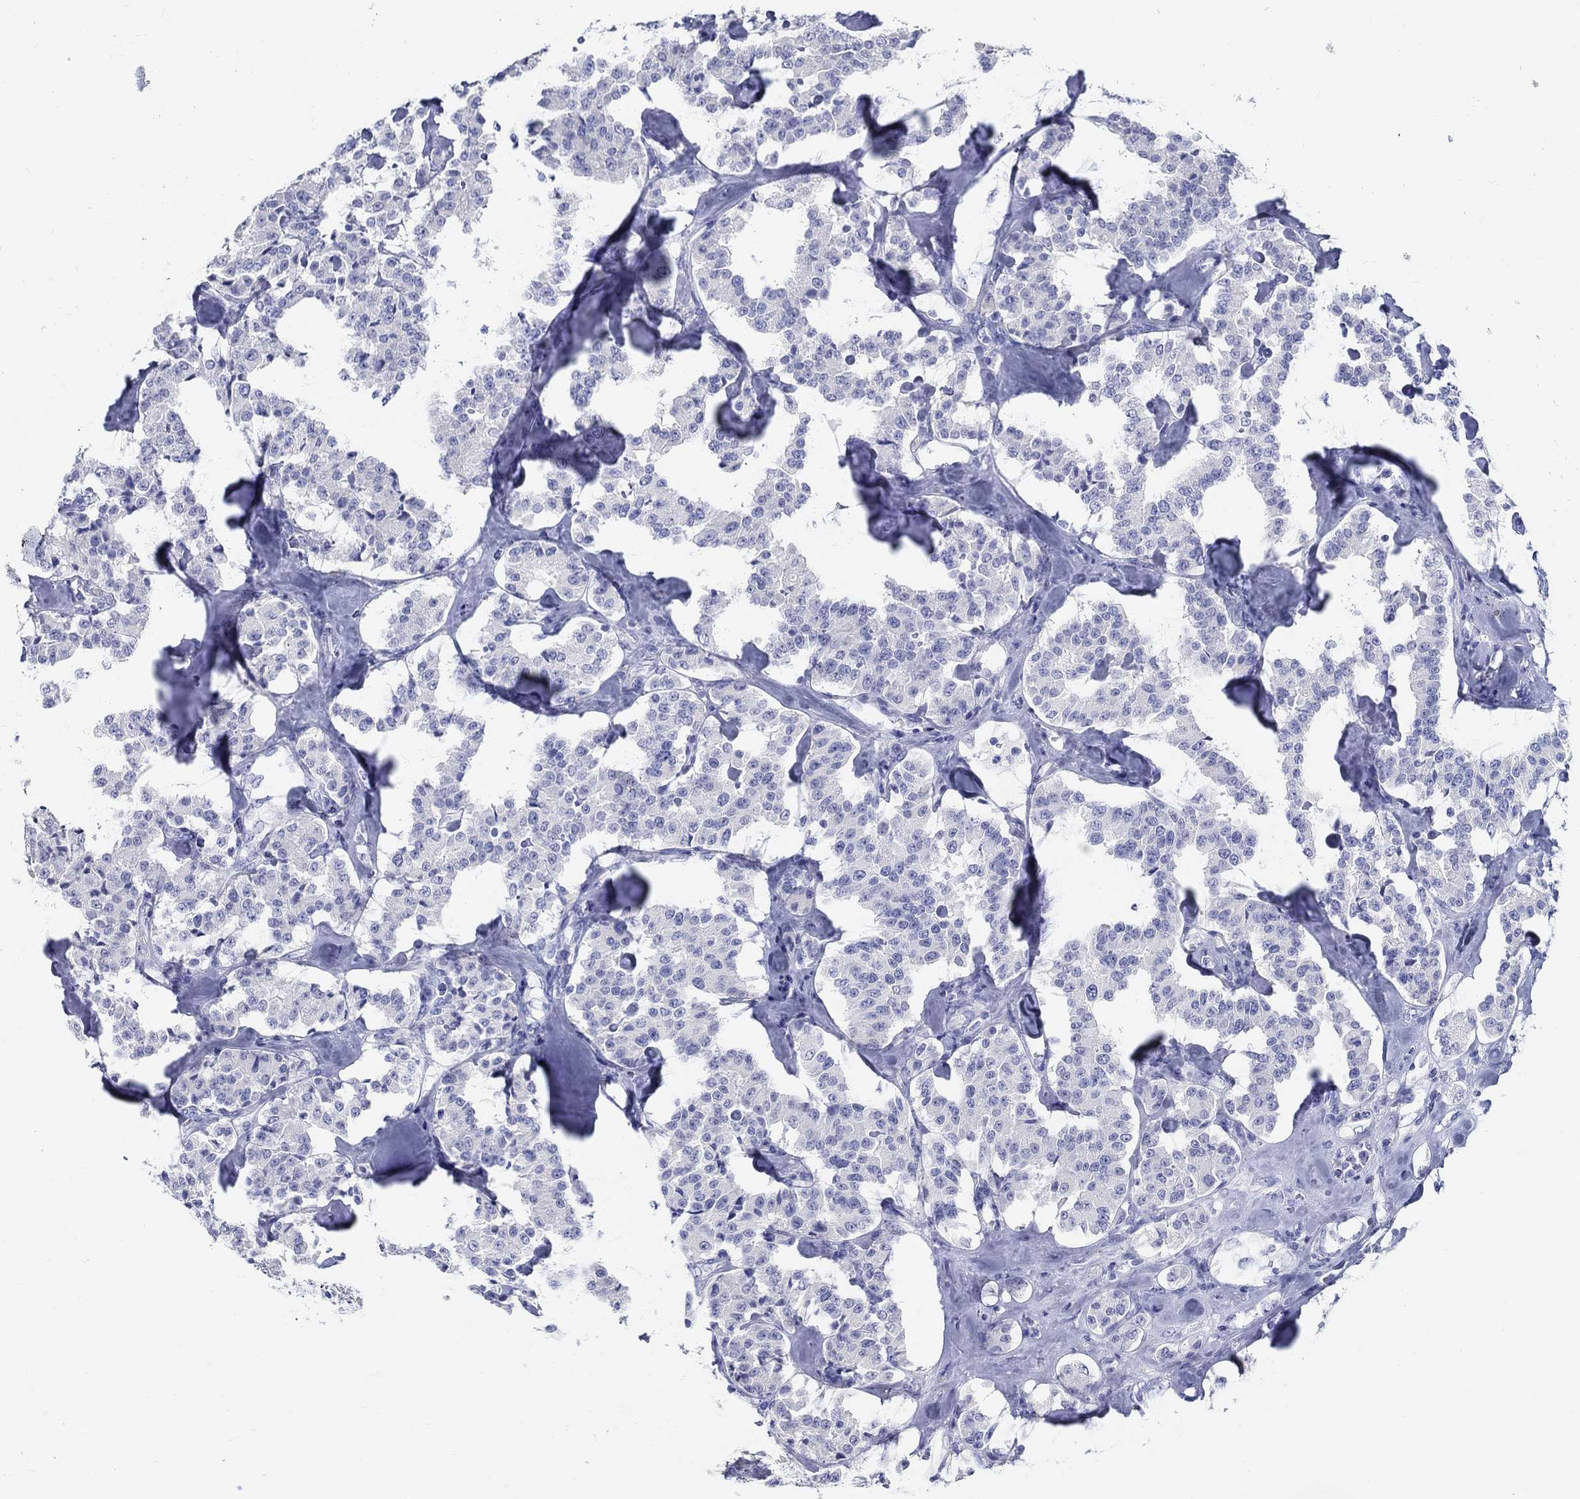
{"staining": {"intensity": "negative", "quantity": "none", "location": "none"}, "tissue": "carcinoid", "cell_type": "Tumor cells", "image_type": "cancer", "snomed": [{"axis": "morphology", "description": "Carcinoid, malignant, NOS"}, {"axis": "topography", "description": "Pancreas"}], "caption": "Tumor cells are negative for brown protein staining in malignant carcinoid. (Immunohistochemistry, brightfield microscopy, high magnification).", "gene": "CRYGS", "patient": {"sex": "male", "age": 41}}